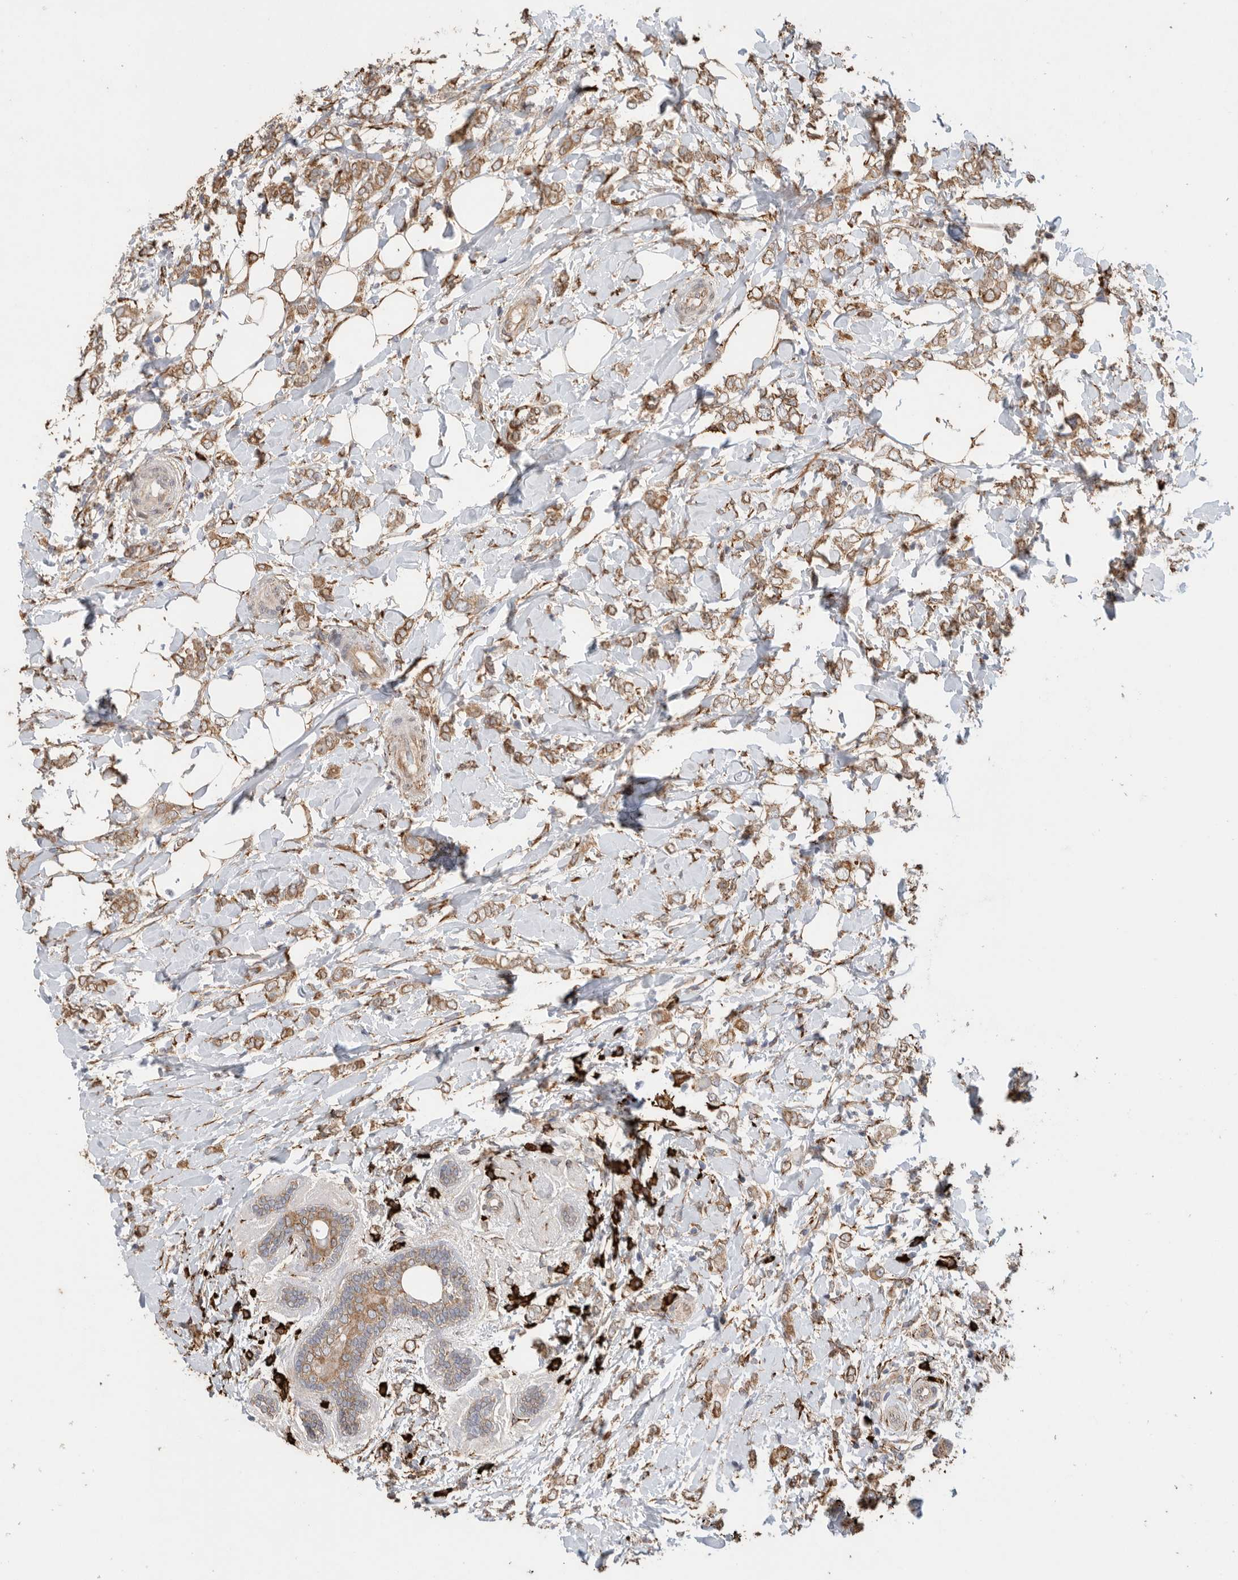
{"staining": {"intensity": "moderate", "quantity": ">75%", "location": "cytoplasmic/membranous"}, "tissue": "breast cancer", "cell_type": "Tumor cells", "image_type": "cancer", "snomed": [{"axis": "morphology", "description": "Normal tissue, NOS"}, {"axis": "morphology", "description": "Lobular carcinoma"}, {"axis": "topography", "description": "Breast"}], "caption": "High-power microscopy captured an immunohistochemistry (IHC) histopathology image of breast cancer (lobular carcinoma), revealing moderate cytoplasmic/membranous positivity in about >75% of tumor cells.", "gene": "BLOC1S5", "patient": {"sex": "female", "age": 47}}